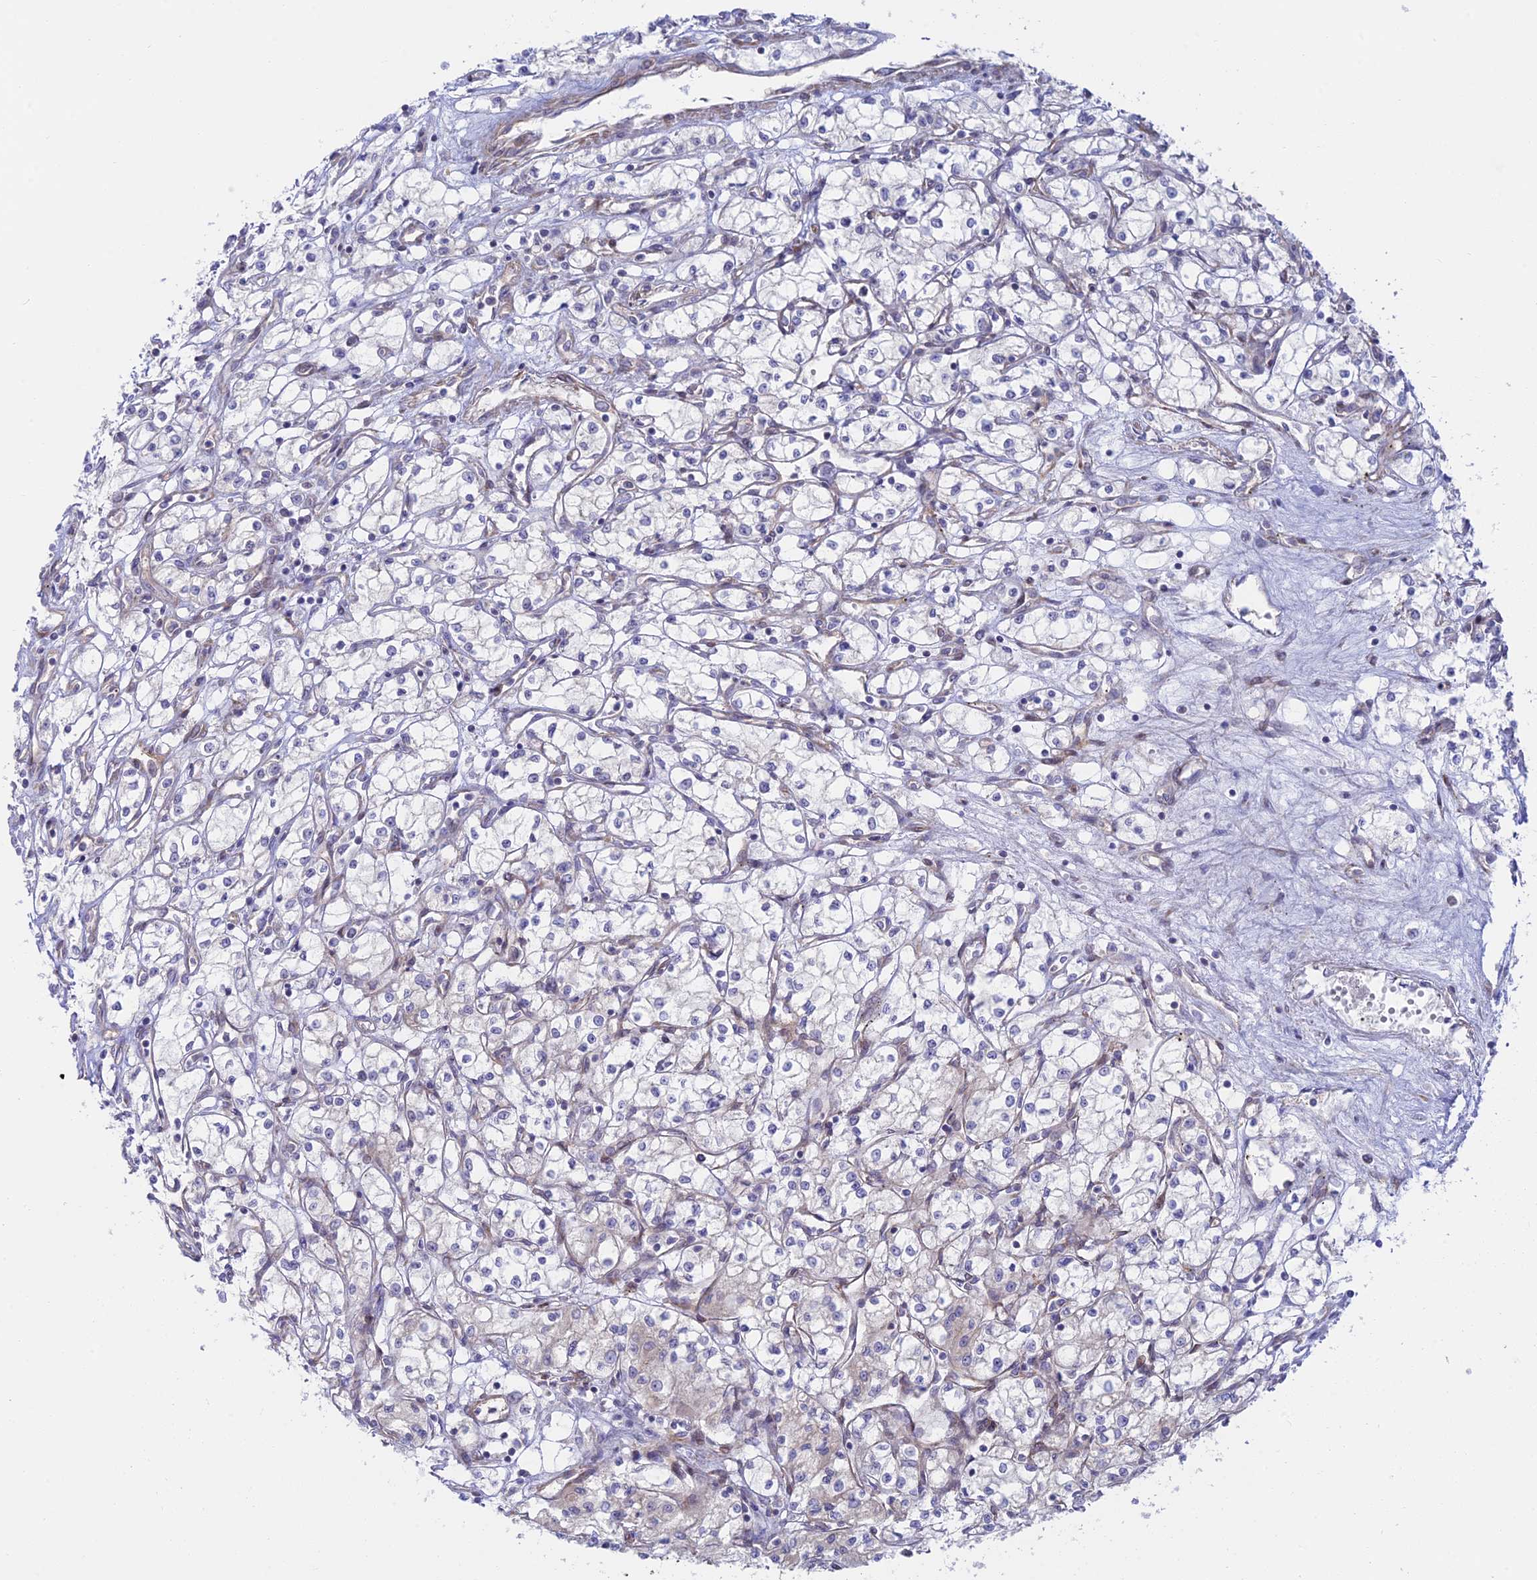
{"staining": {"intensity": "negative", "quantity": "none", "location": "none"}, "tissue": "renal cancer", "cell_type": "Tumor cells", "image_type": "cancer", "snomed": [{"axis": "morphology", "description": "Adenocarcinoma, NOS"}, {"axis": "topography", "description": "Kidney"}], "caption": "The immunohistochemistry (IHC) image has no significant positivity in tumor cells of renal adenocarcinoma tissue.", "gene": "KCNAB1", "patient": {"sex": "male", "age": 59}}